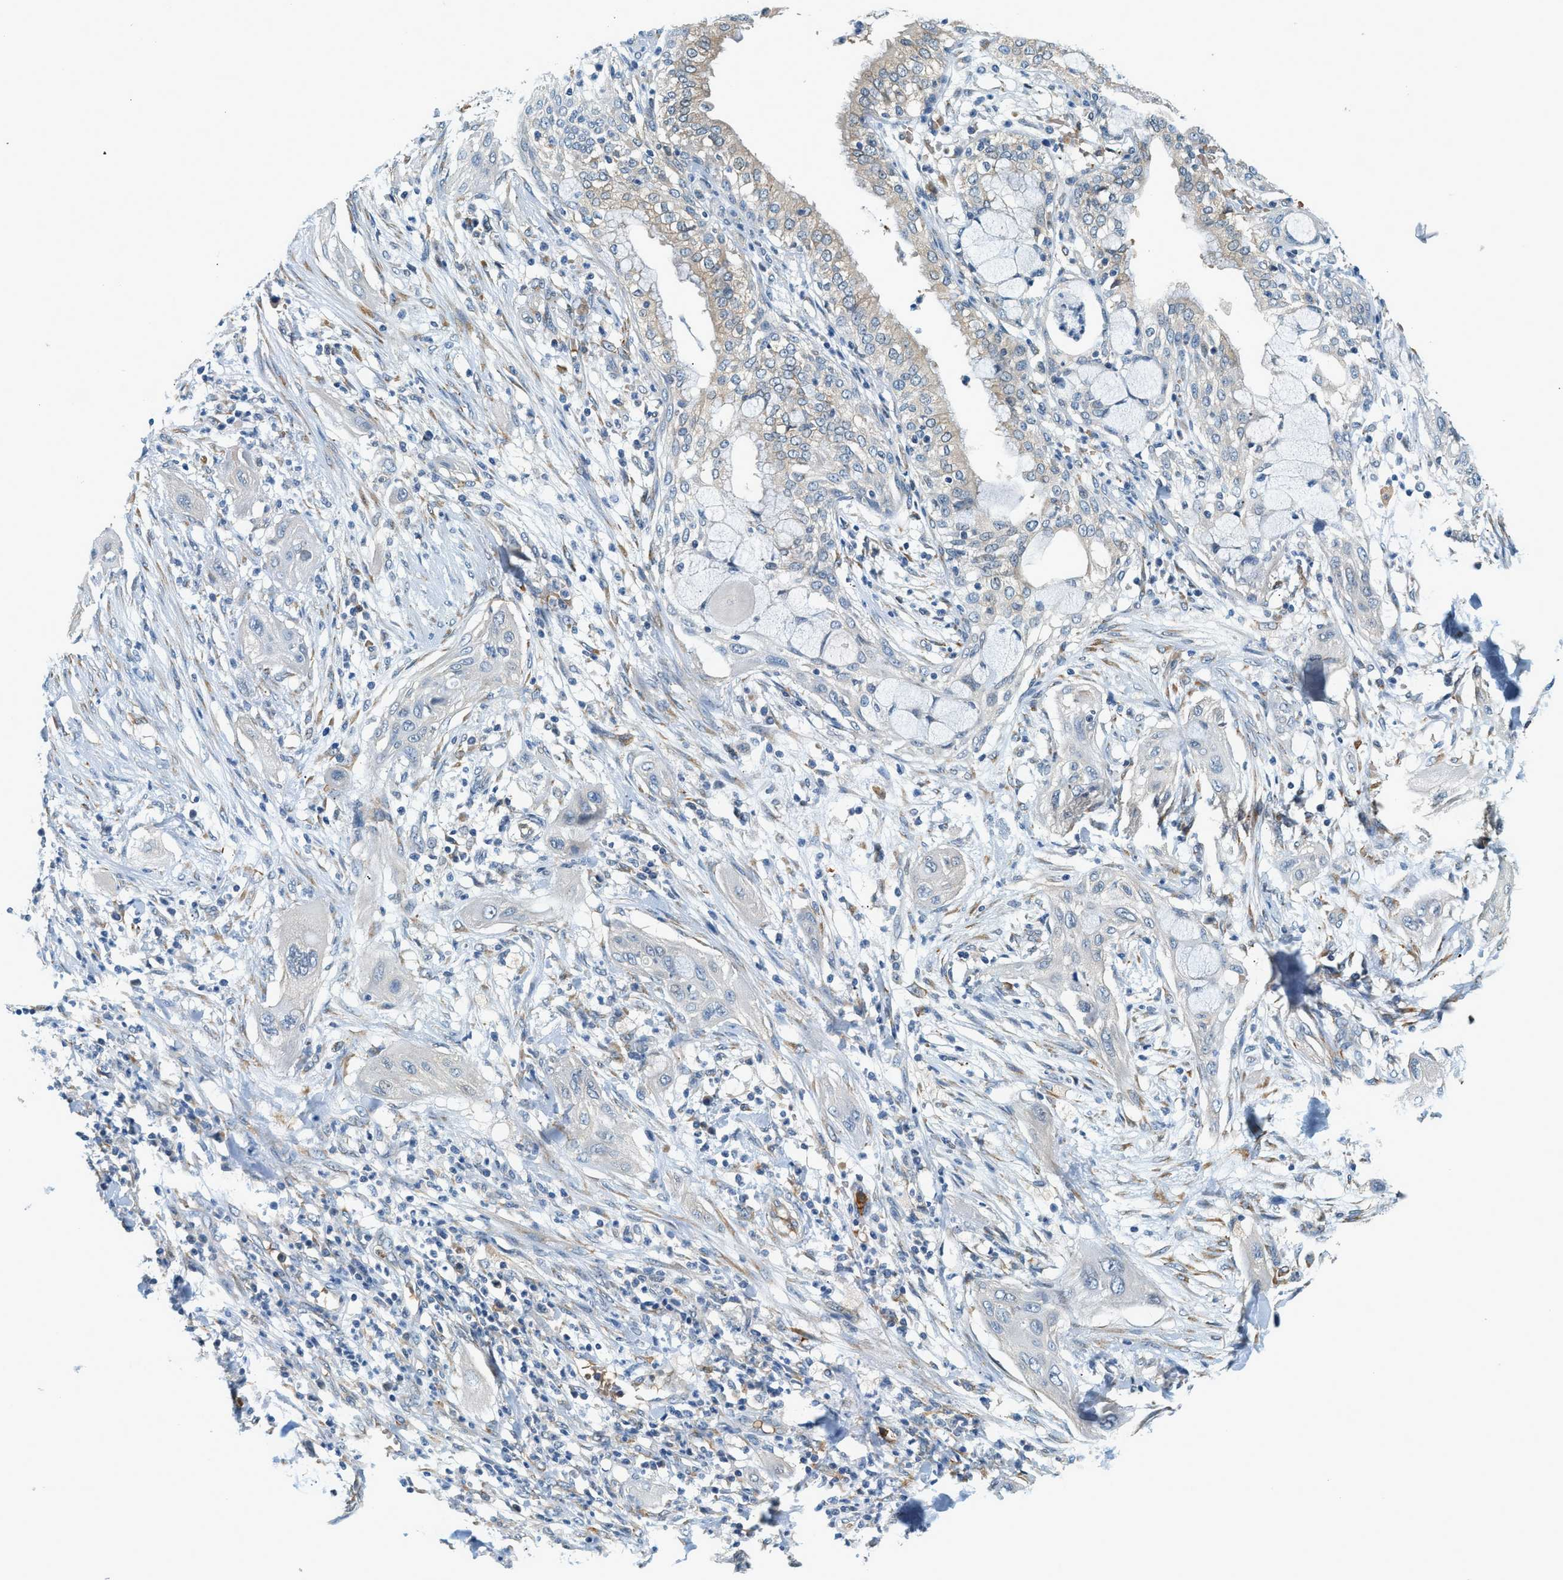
{"staining": {"intensity": "negative", "quantity": "none", "location": "none"}, "tissue": "lung cancer", "cell_type": "Tumor cells", "image_type": "cancer", "snomed": [{"axis": "morphology", "description": "Squamous cell carcinoma, NOS"}, {"axis": "topography", "description": "Lung"}], "caption": "Immunohistochemistry (IHC) of human squamous cell carcinoma (lung) reveals no staining in tumor cells.", "gene": "CYTH2", "patient": {"sex": "female", "age": 47}}